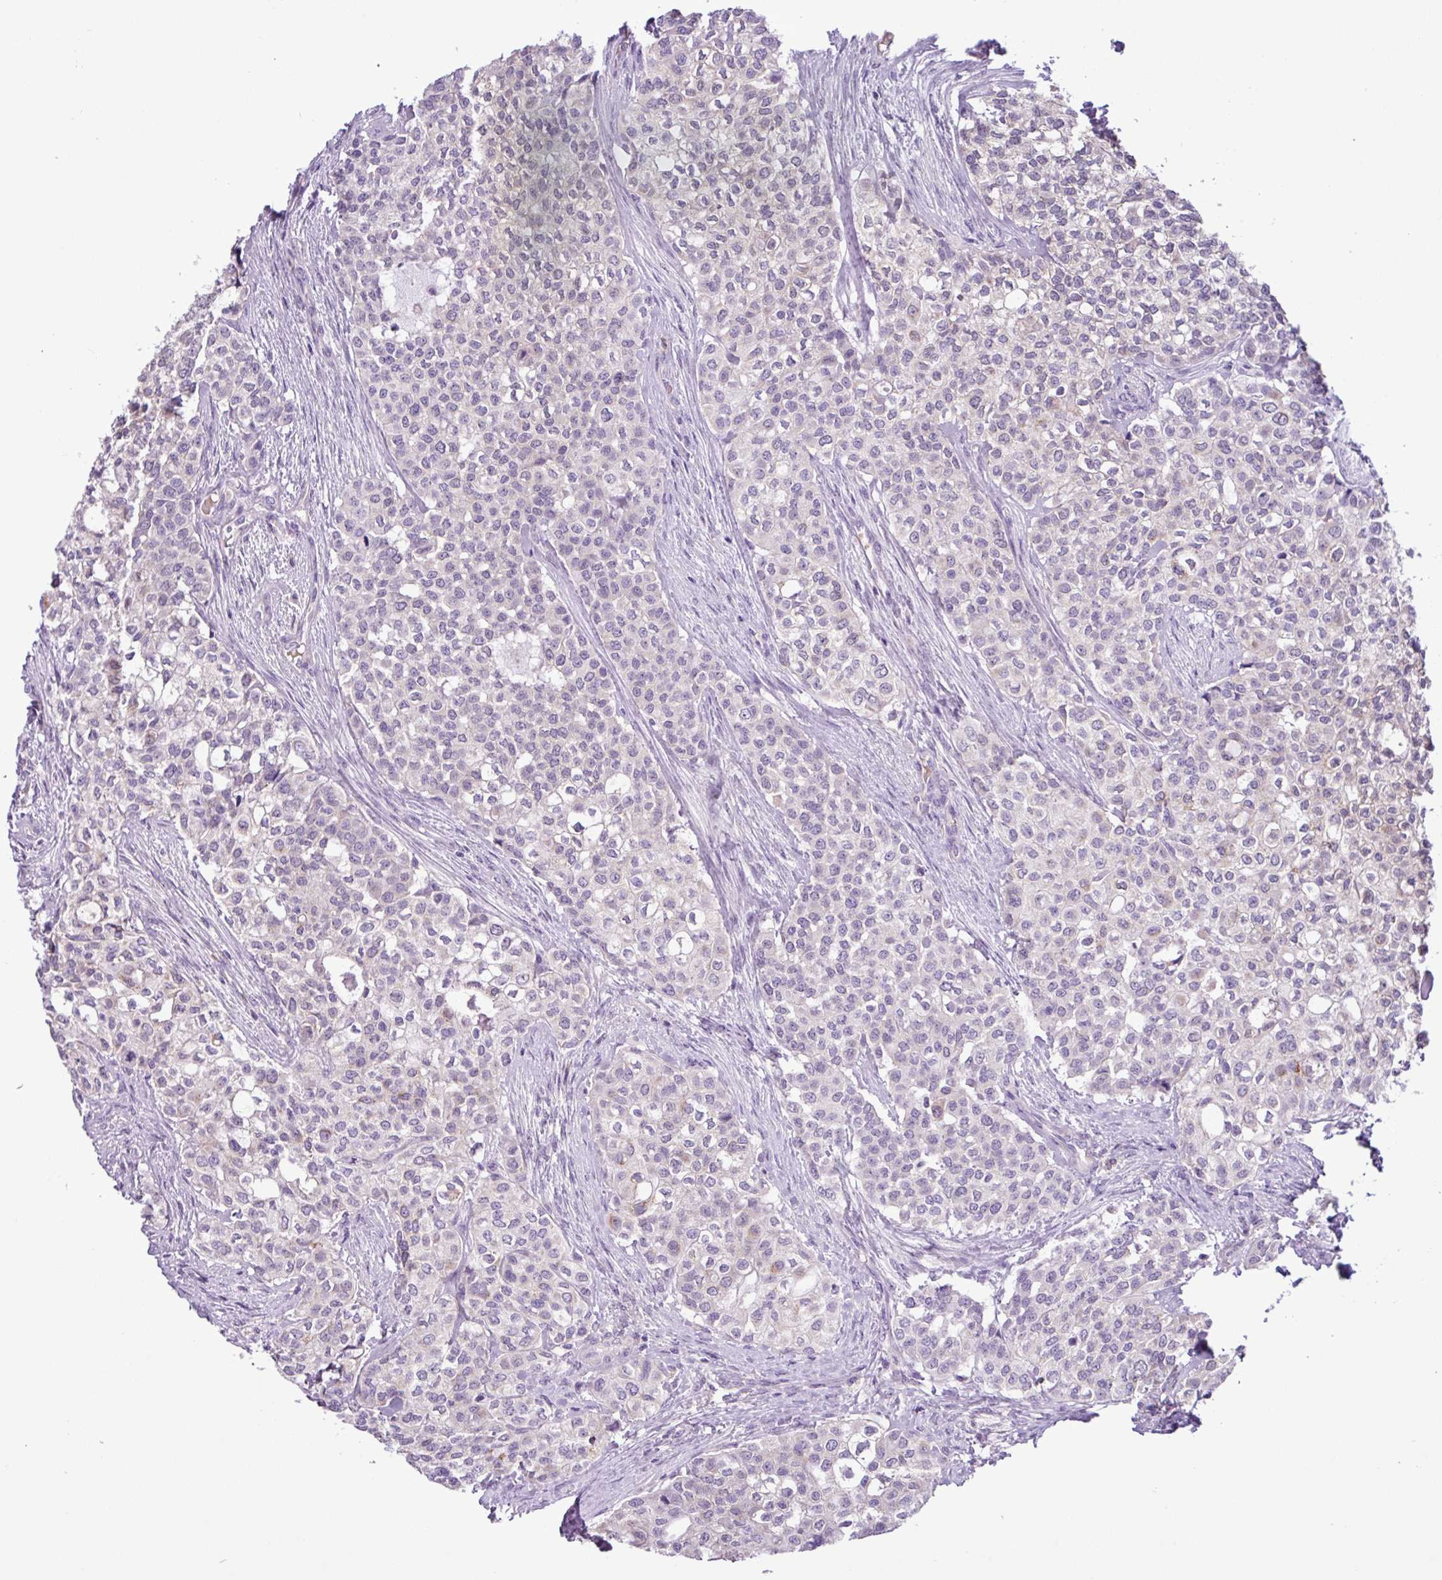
{"staining": {"intensity": "negative", "quantity": "none", "location": "none"}, "tissue": "head and neck cancer", "cell_type": "Tumor cells", "image_type": "cancer", "snomed": [{"axis": "morphology", "description": "Adenocarcinoma, NOS"}, {"axis": "topography", "description": "Head-Neck"}], "caption": "Head and neck cancer stained for a protein using immunohistochemistry (IHC) reveals no staining tumor cells.", "gene": "TONSL", "patient": {"sex": "male", "age": 81}}